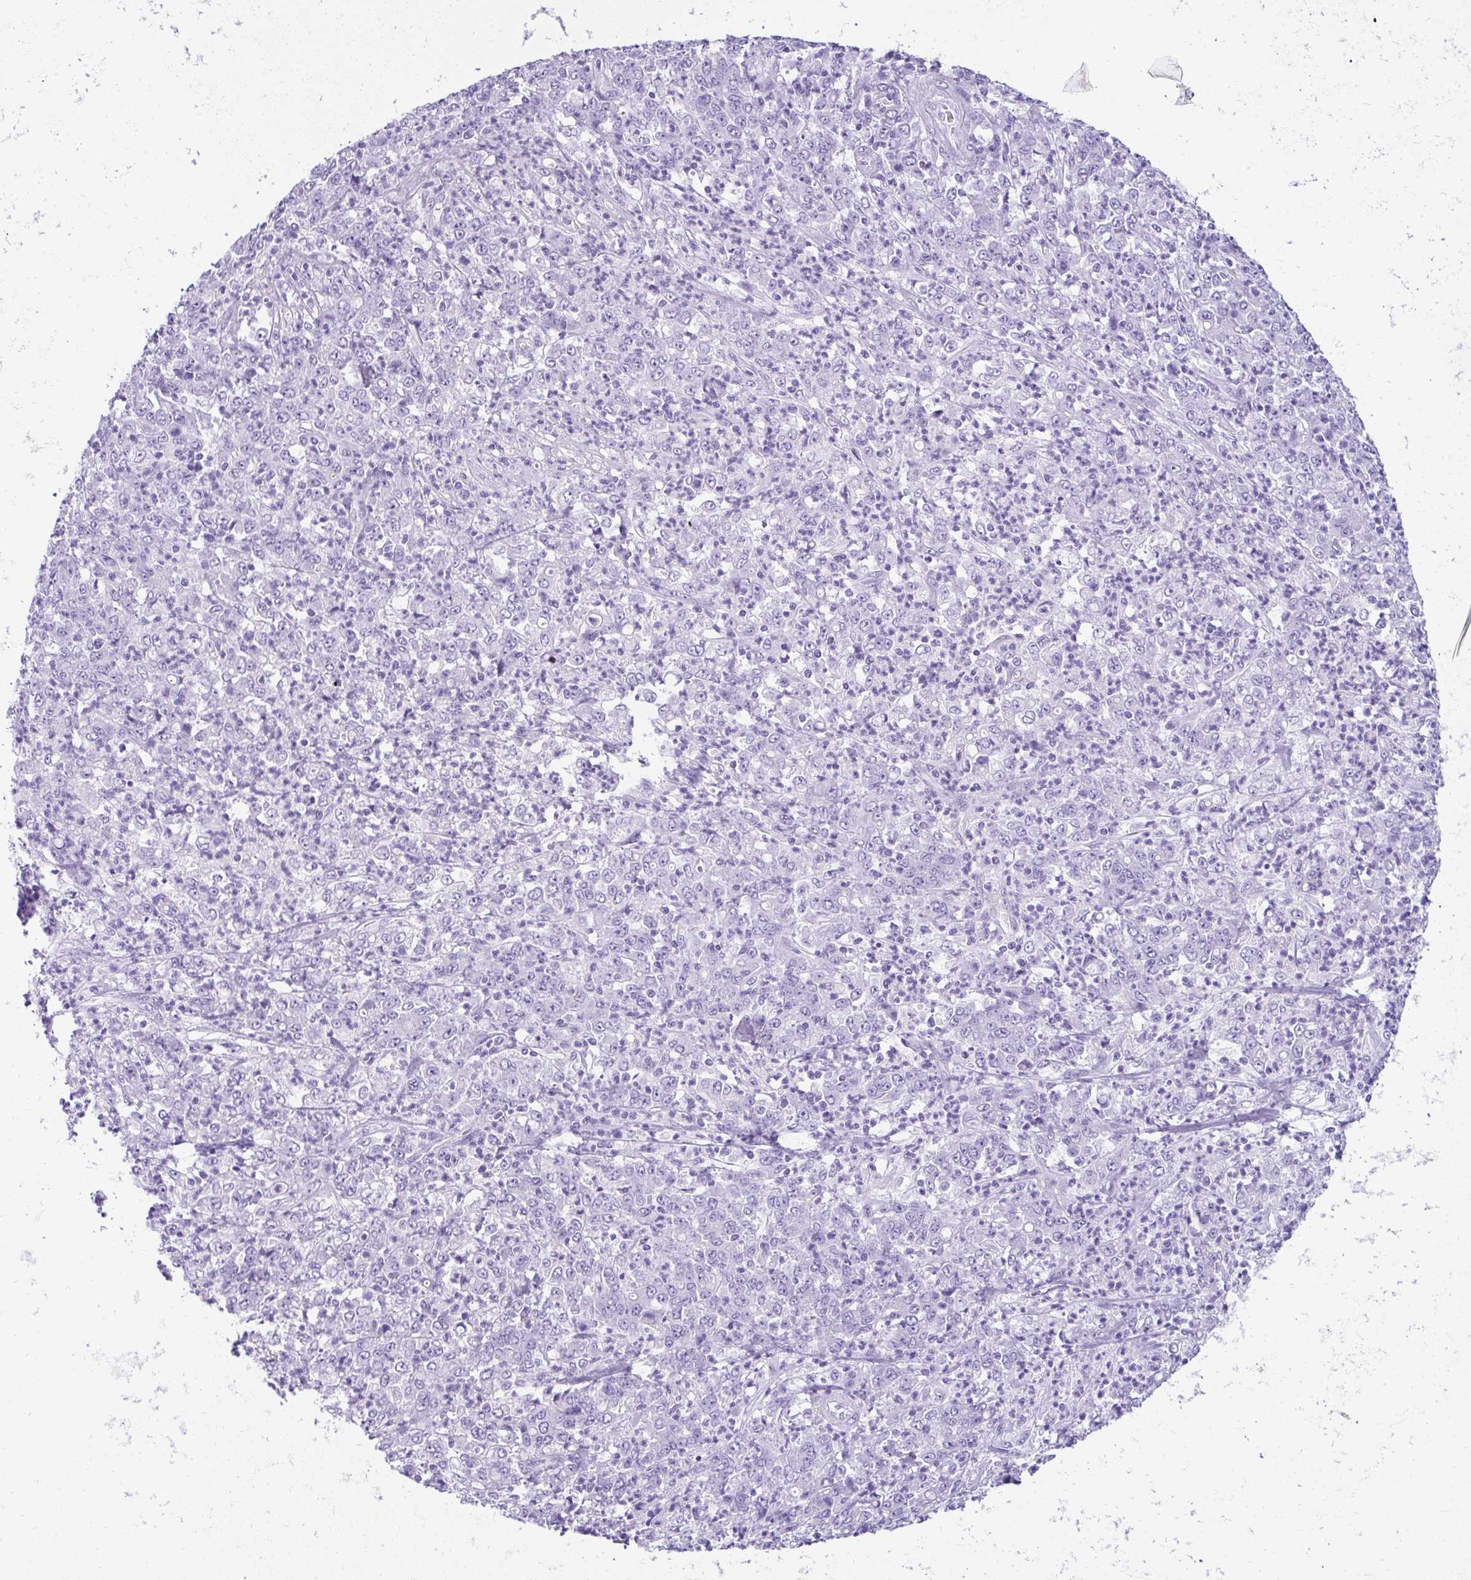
{"staining": {"intensity": "negative", "quantity": "none", "location": "none"}, "tissue": "stomach cancer", "cell_type": "Tumor cells", "image_type": "cancer", "snomed": [{"axis": "morphology", "description": "Adenocarcinoma, NOS"}, {"axis": "topography", "description": "Stomach, lower"}], "caption": "A micrograph of stomach cancer stained for a protein reveals no brown staining in tumor cells. (Immunohistochemistry (ihc), brightfield microscopy, high magnification).", "gene": "RNF183", "patient": {"sex": "female", "age": 71}}